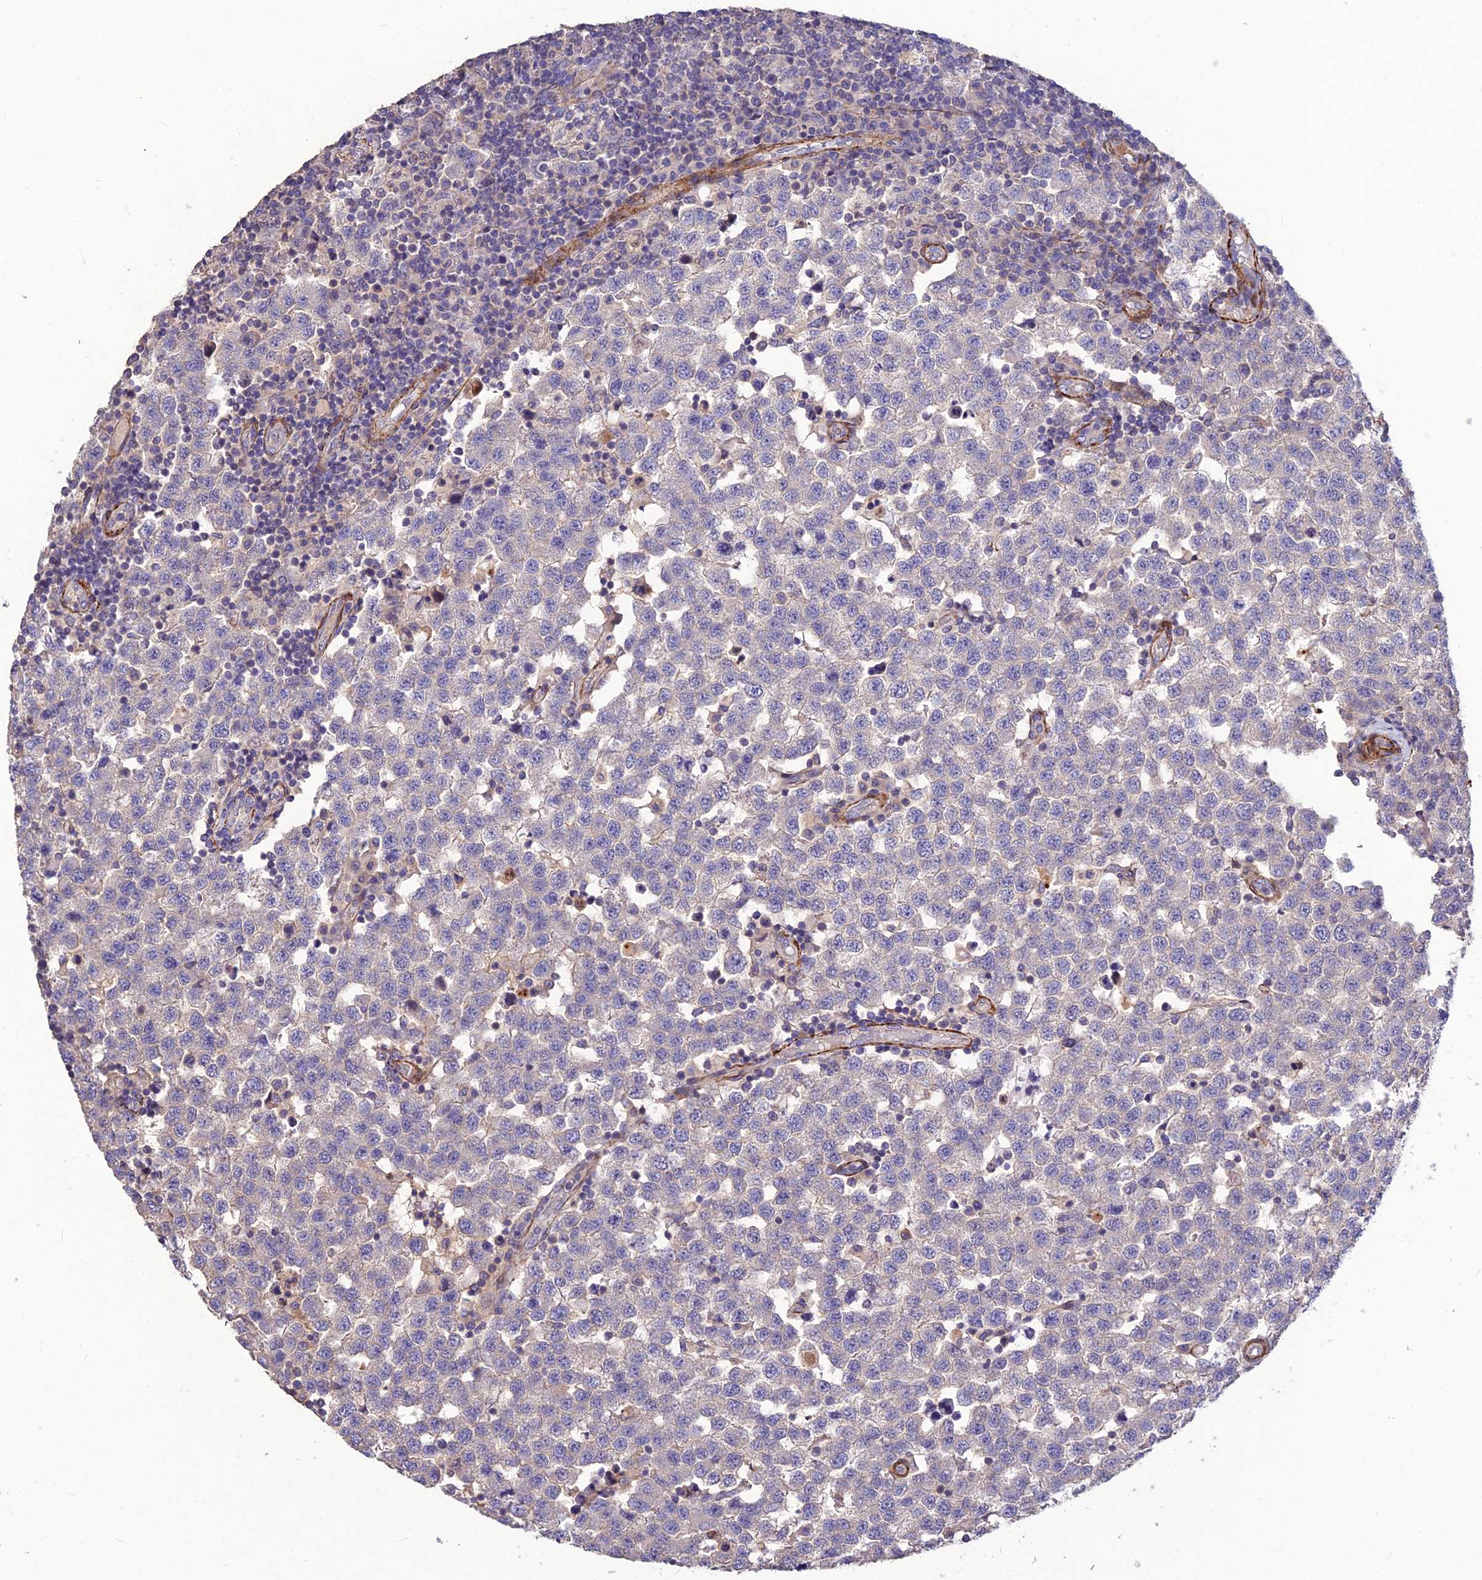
{"staining": {"intensity": "negative", "quantity": "none", "location": "none"}, "tissue": "testis cancer", "cell_type": "Tumor cells", "image_type": "cancer", "snomed": [{"axis": "morphology", "description": "Seminoma, NOS"}, {"axis": "topography", "description": "Testis"}], "caption": "Tumor cells show no significant positivity in testis cancer.", "gene": "CLUH", "patient": {"sex": "male", "age": 34}}